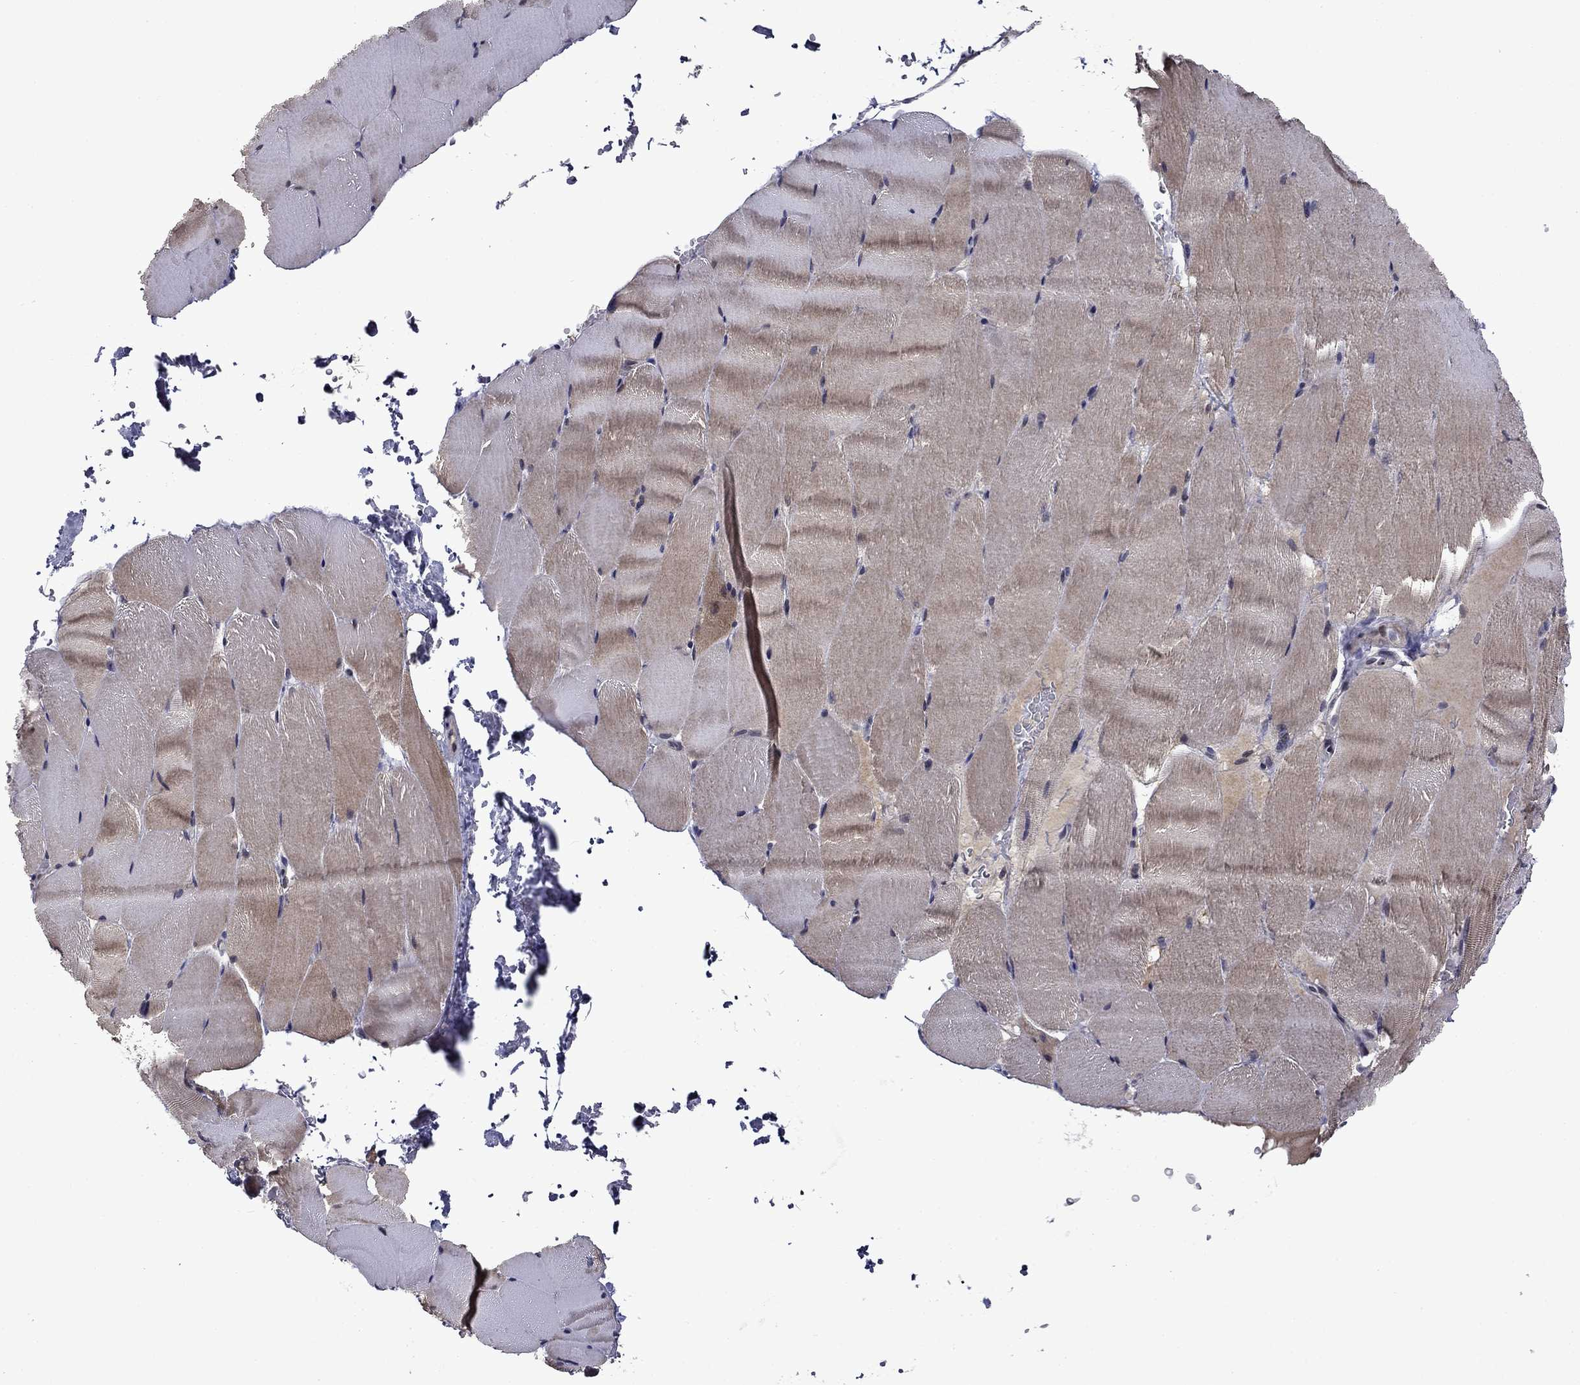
{"staining": {"intensity": "negative", "quantity": "none", "location": "none"}, "tissue": "skeletal muscle", "cell_type": "Myocytes", "image_type": "normal", "snomed": [{"axis": "morphology", "description": "Normal tissue, NOS"}, {"axis": "topography", "description": "Skeletal muscle"}], "caption": "Immunohistochemical staining of normal human skeletal muscle exhibits no significant expression in myocytes.", "gene": "B3GAT1", "patient": {"sex": "female", "age": 37}}